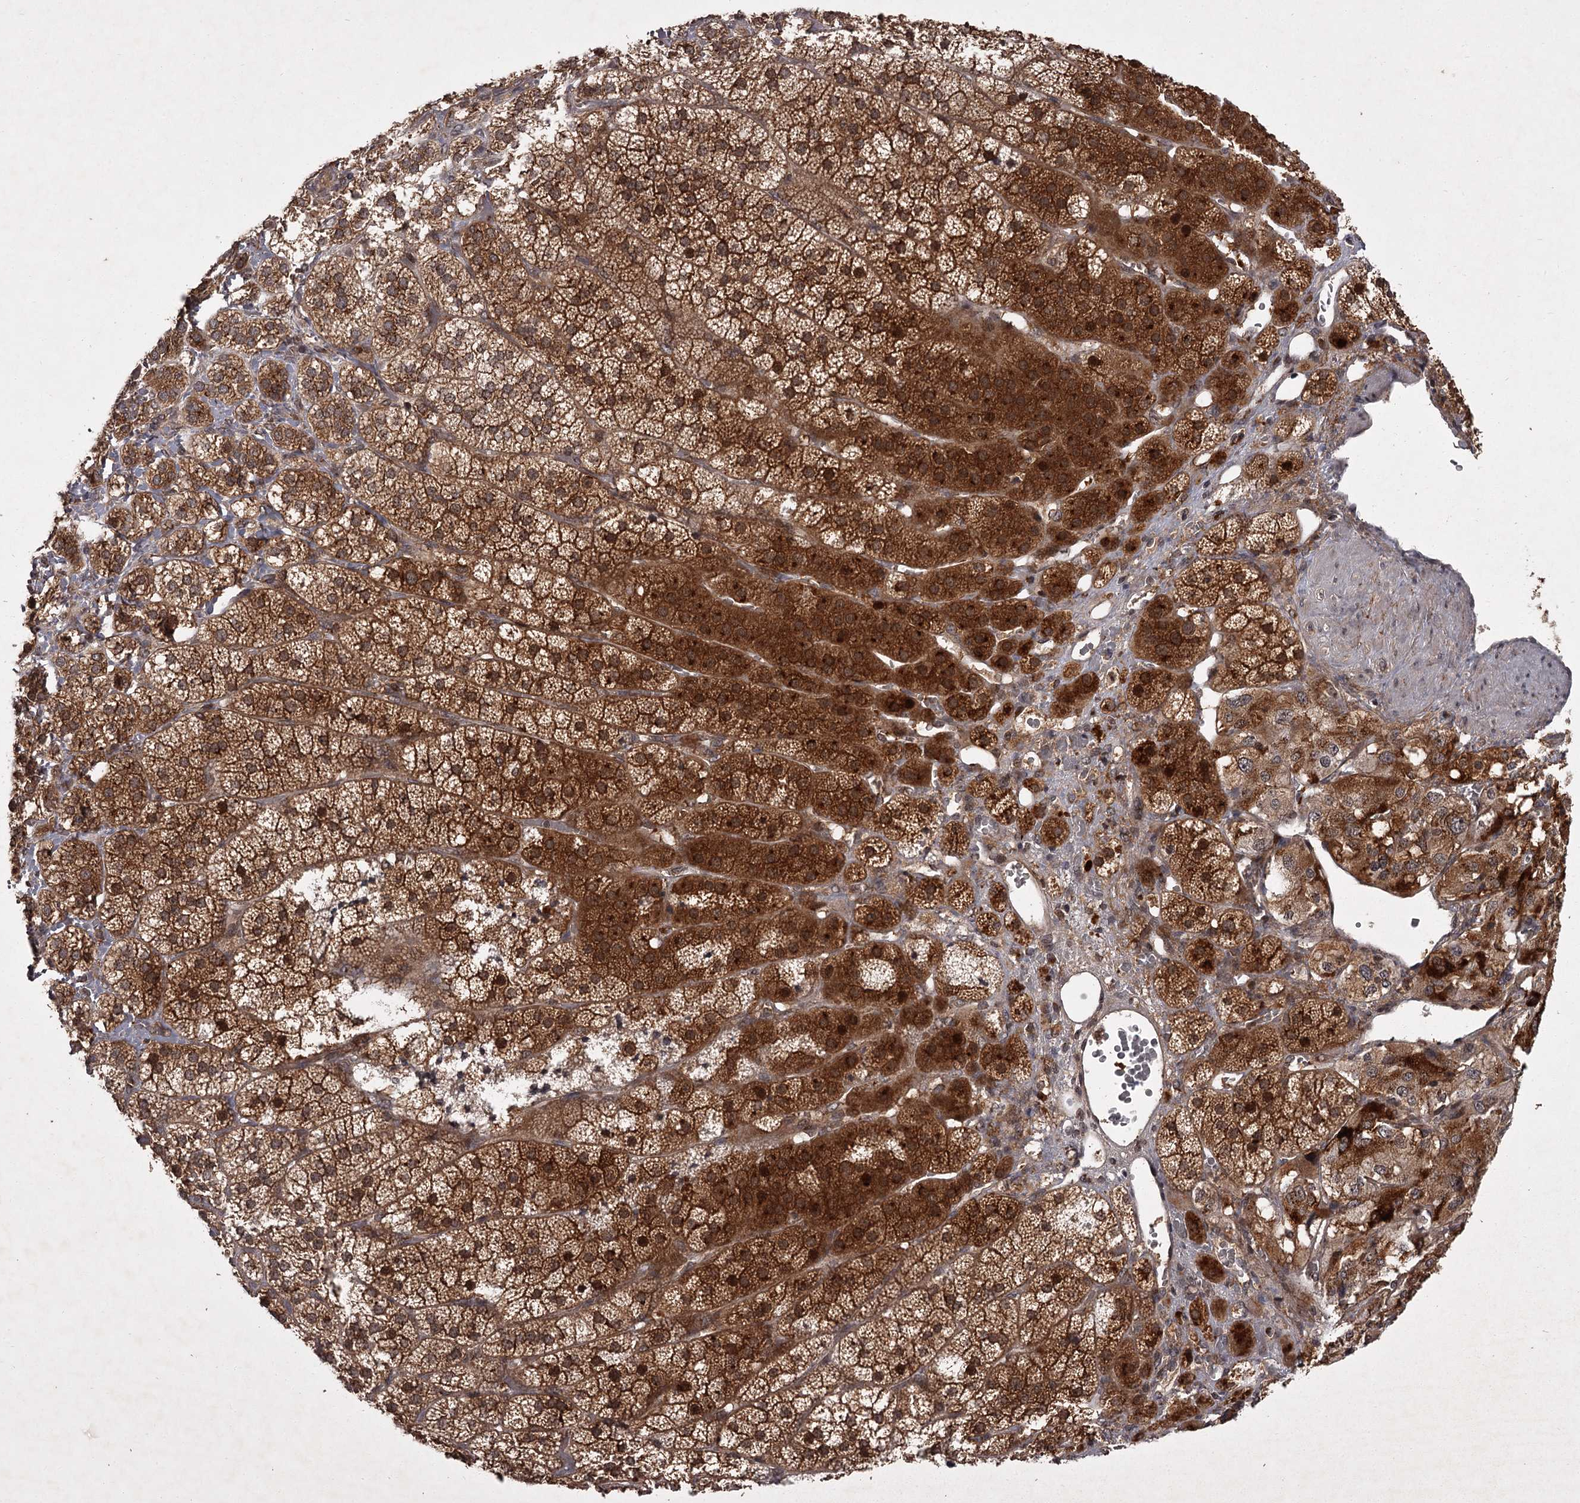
{"staining": {"intensity": "strong", "quantity": ">75%", "location": "cytoplasmic/membranous"}, "tissue": "adrenal gland", "cell_type": "Glandular cells", "image_type": "normal", "snomed": [{"axis": "morphology", "description": "Normal tissue, NOS"}, {"axis": "topography", "description": "Adrenal gland"}], "caption": "Adrenal gland stained with DAB immunohistochemistry shows high levels of strong cytoplasmic/membranous expression in about >75% of glandular cells.", "gene": "TBC1D23", "patient": {"sex": "female", "age": 44}}